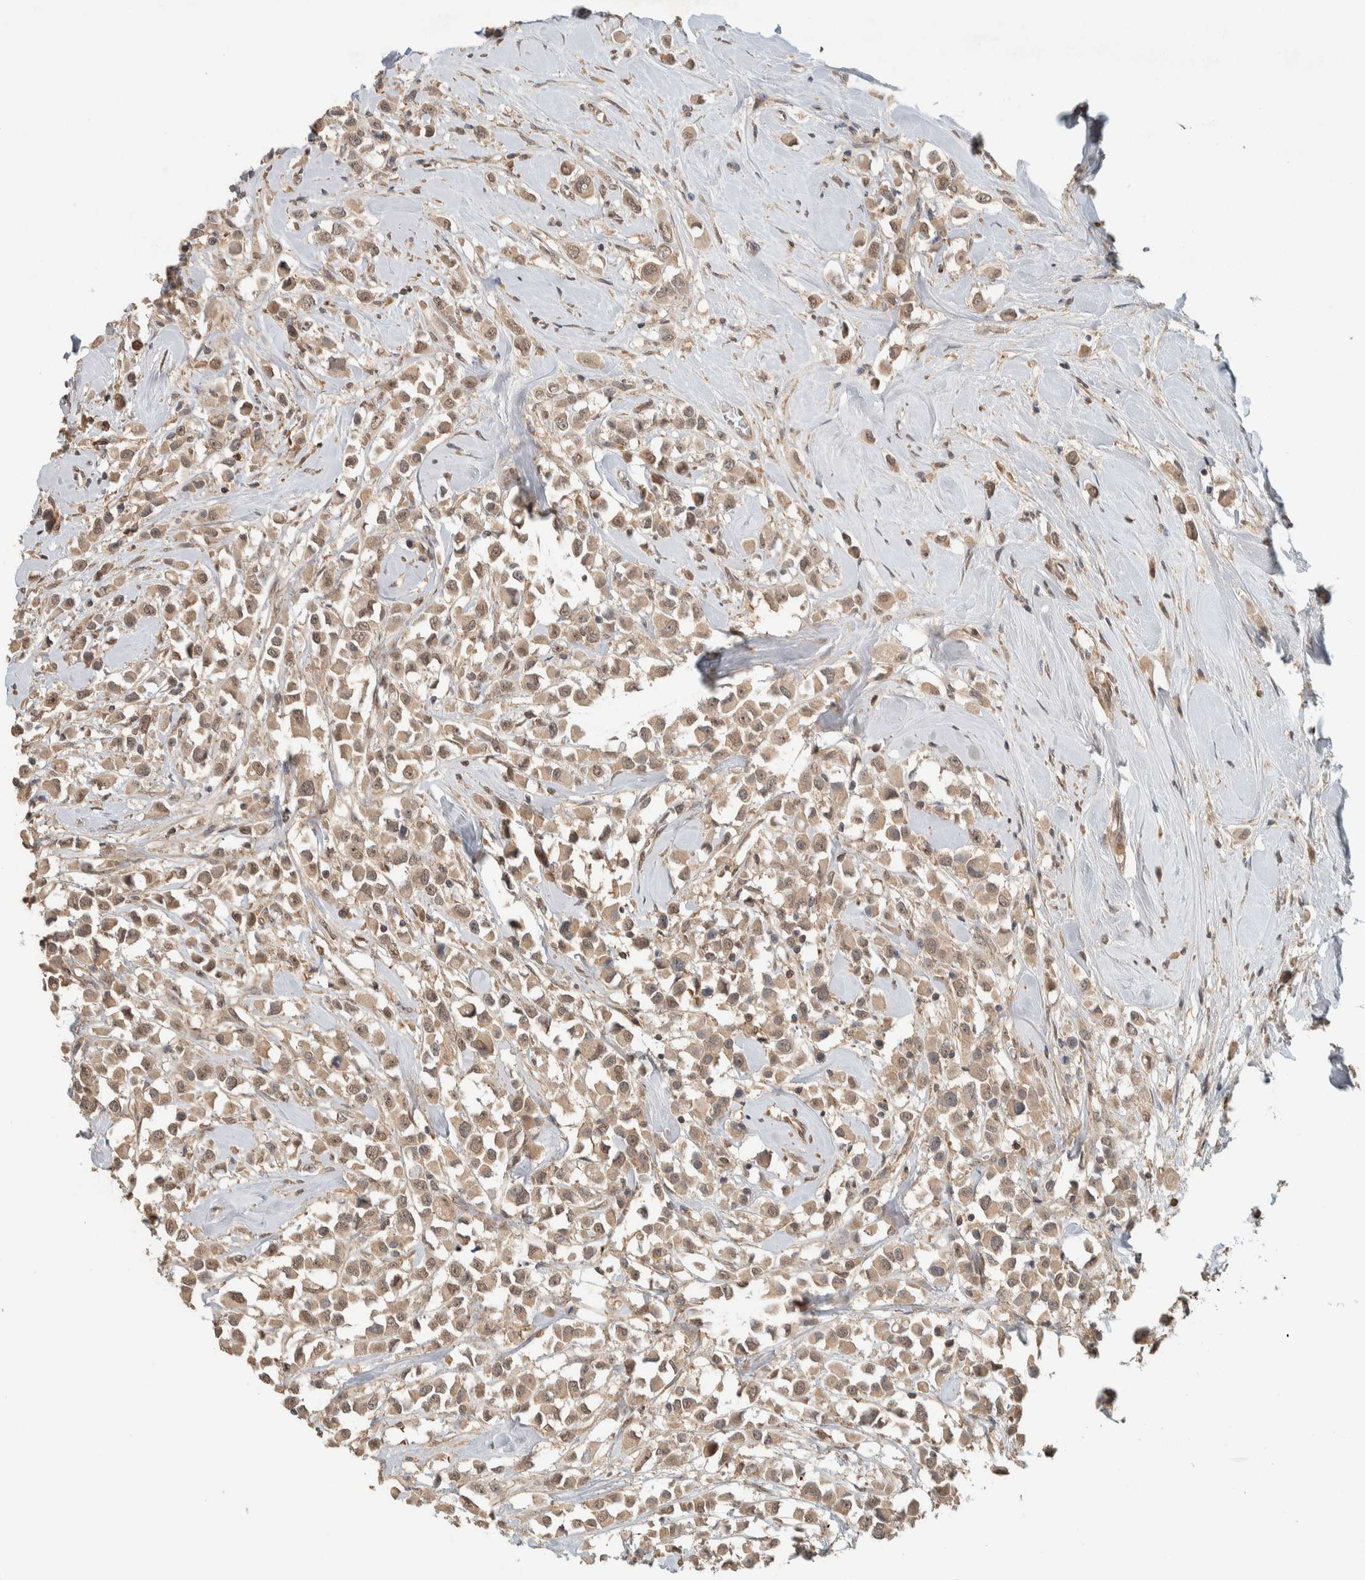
{"staining": {"intensity": "moderate", "quantity": ">75%", "location": "cytoplasmic/membranous,nuclear"}, "tissue": "breast cancer", "cell_type": "Tumor cells", "image_type": "cancer", "snomed": [{"axis": "morphology", "description": "Duct carcinoma"}, {"axis": "topography", "description": "Breast"}], "caption": "A histopathology image of human breast cancer stained for a protein displays moderate cytoplasmic/membranous and nuclear brown staining in tumor cells. The protein is shown in brown color, while the nuclei are stained blue.", "gene": "ZNF567", "patient": {"sex": "female", "age": 61}}